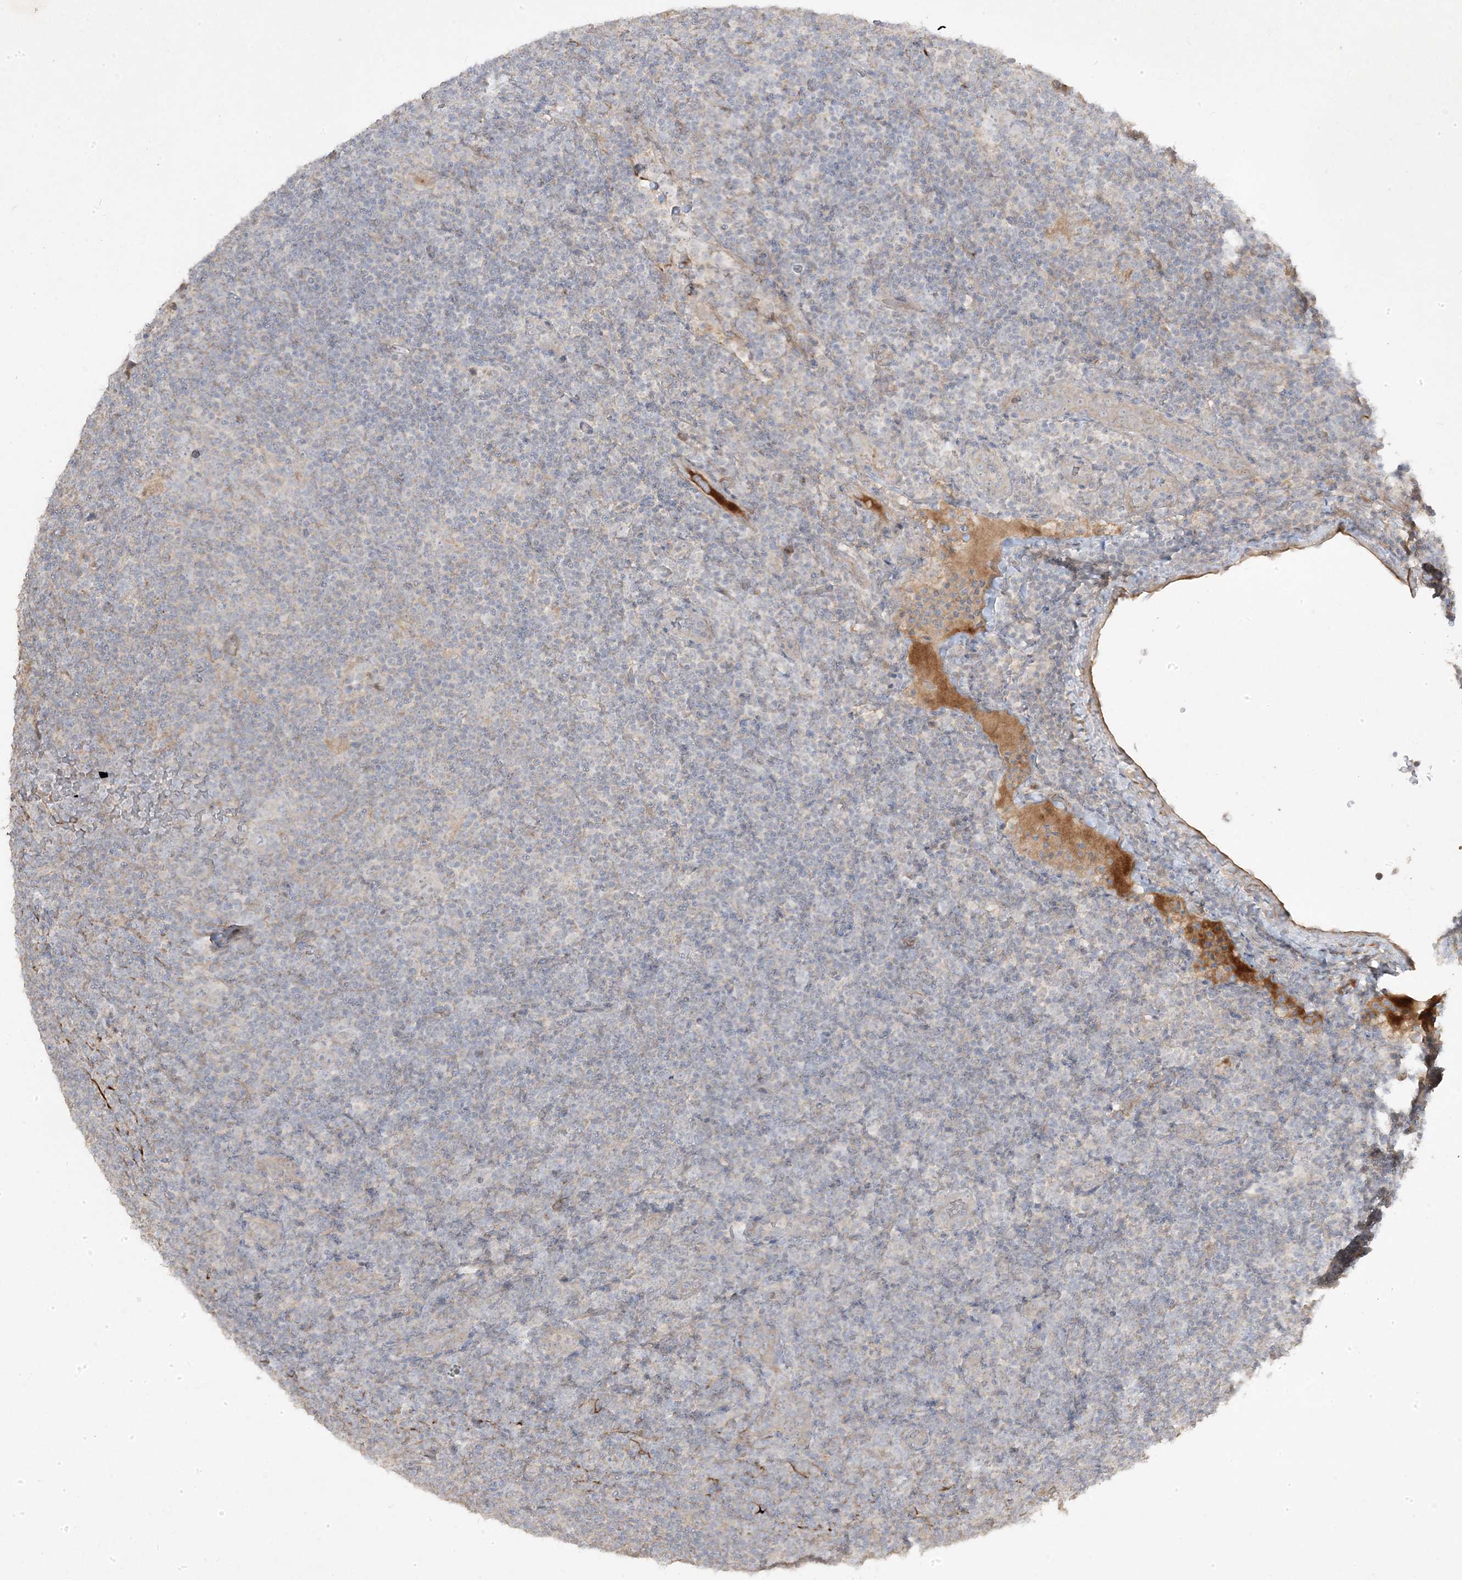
{"staining": {"intensity": "weak", "quantity": "<25%", "location": "cytoplasmic/membranous"}, "tissue": "lymphoma", "cell_type": "Tumor cells", "image_type": "cancer", "snomed": [{"axis": "morphology", "description": "Hodgkin's disease, NOS"}, {"axis": "topography", "description": "Lymph node"}], "caption": "High magnification brightfield microscopy of Hodgkin's disease stained with DAB (3,3'-diaminobenzidine) (brown) and counterstained with hematoxylin (blue): tumor cells show no significant staining.", "gene": "RGL4", "patient": {"sex": "female", "age": 57}}